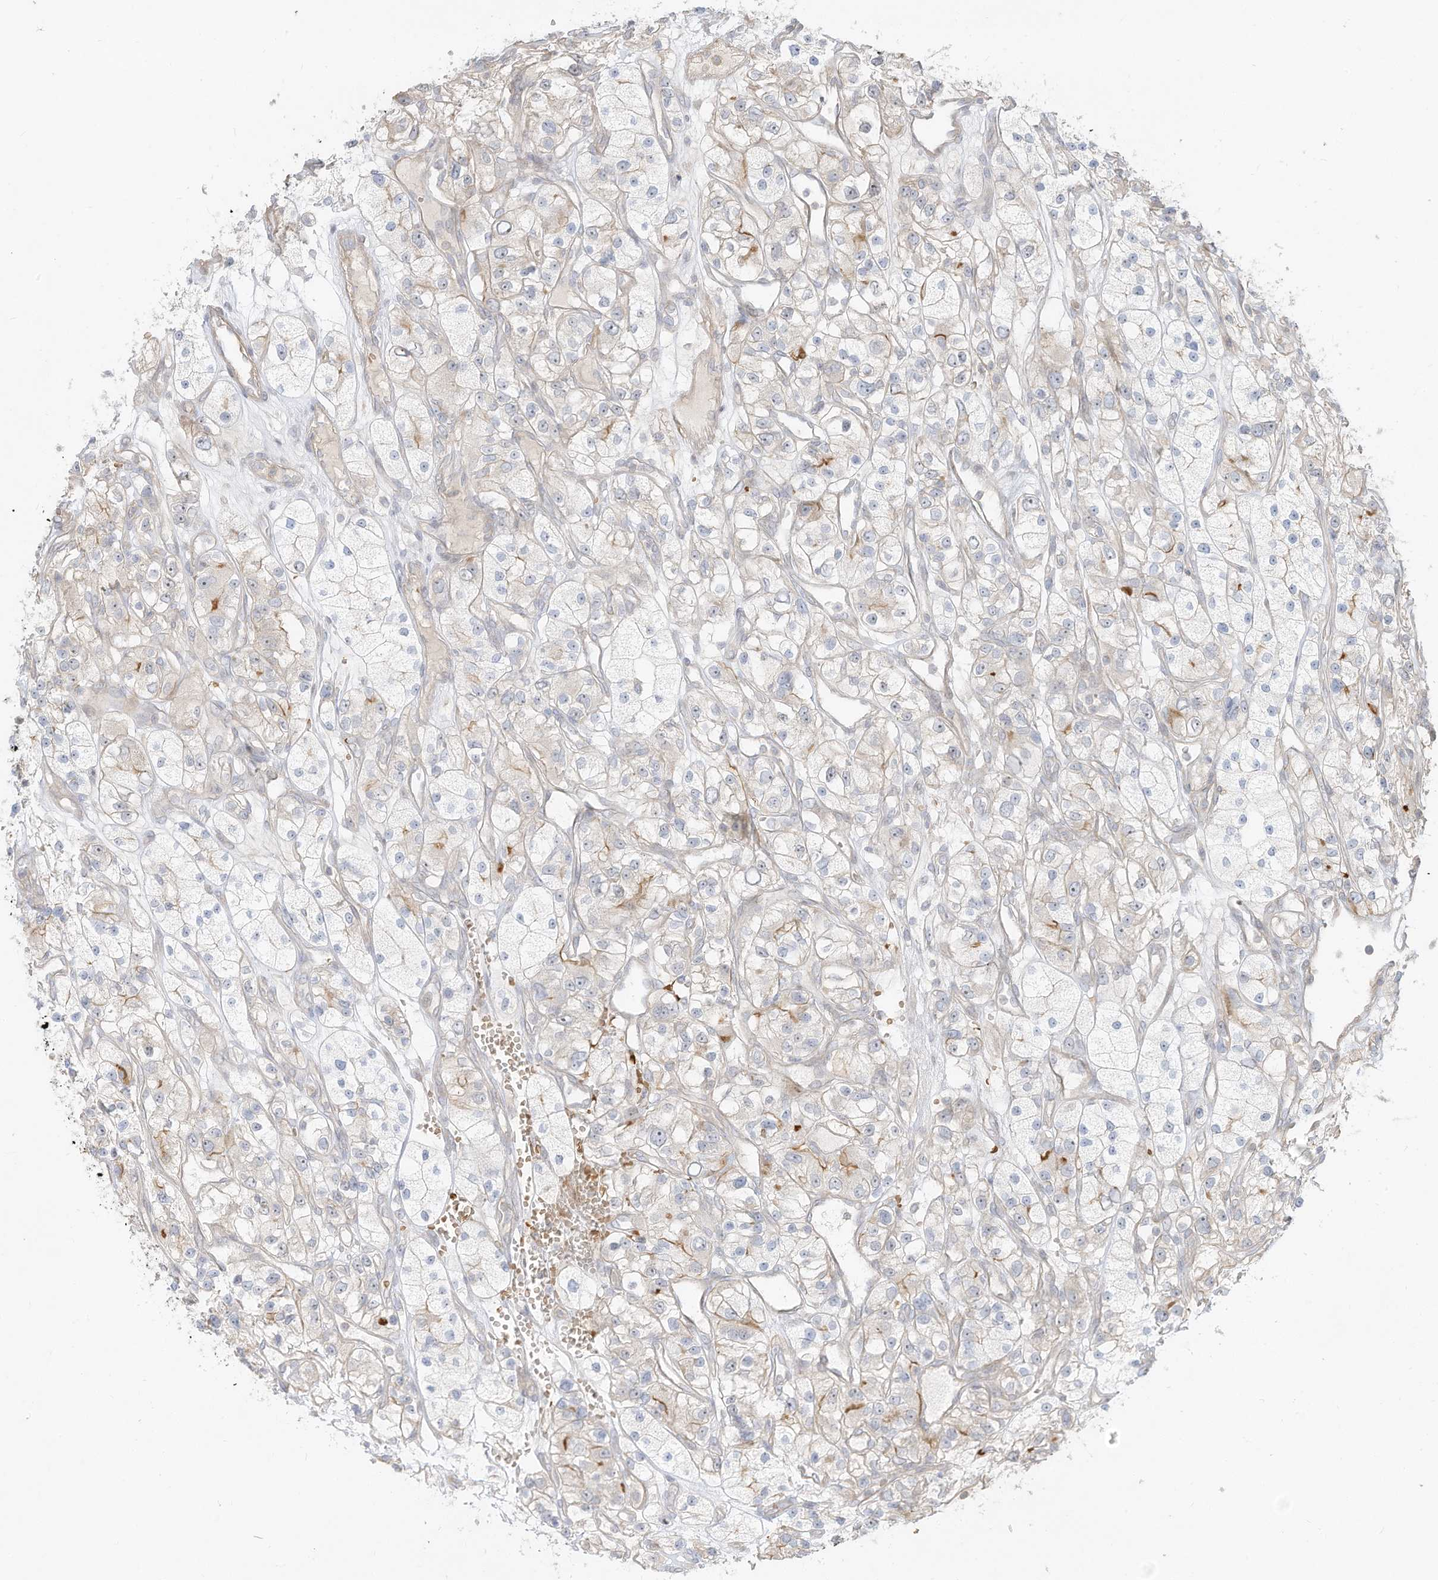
{"staining": {"intensity": "moderate", "quantity": "<25%", "location": "cytoplasmic/membranous"}, "tissue": "renal cancer", "cell_type": "Tumor cells", "image_type": "cancer", "snomed": [{"axis": "morphology", "description": "Adenocarcinoma, NOS"}, {"axis": "topography", "description": "Kidney"}], "caption": "Renal cancer (adenocarcinoma) stained with immunohistochemistry (IHC) displays moderate cytoplasmic/membranous expression in approximately <25% of tumor cells. The staining was performed using DAB (3,3'-diaminobenzidine) to visualize the protein expression in brown, while the nuclei were stained in blue with hematoxylin (Magnification: 20x).", "gene": "OFD1", "patient": {"sex": "female", "age": 57}}